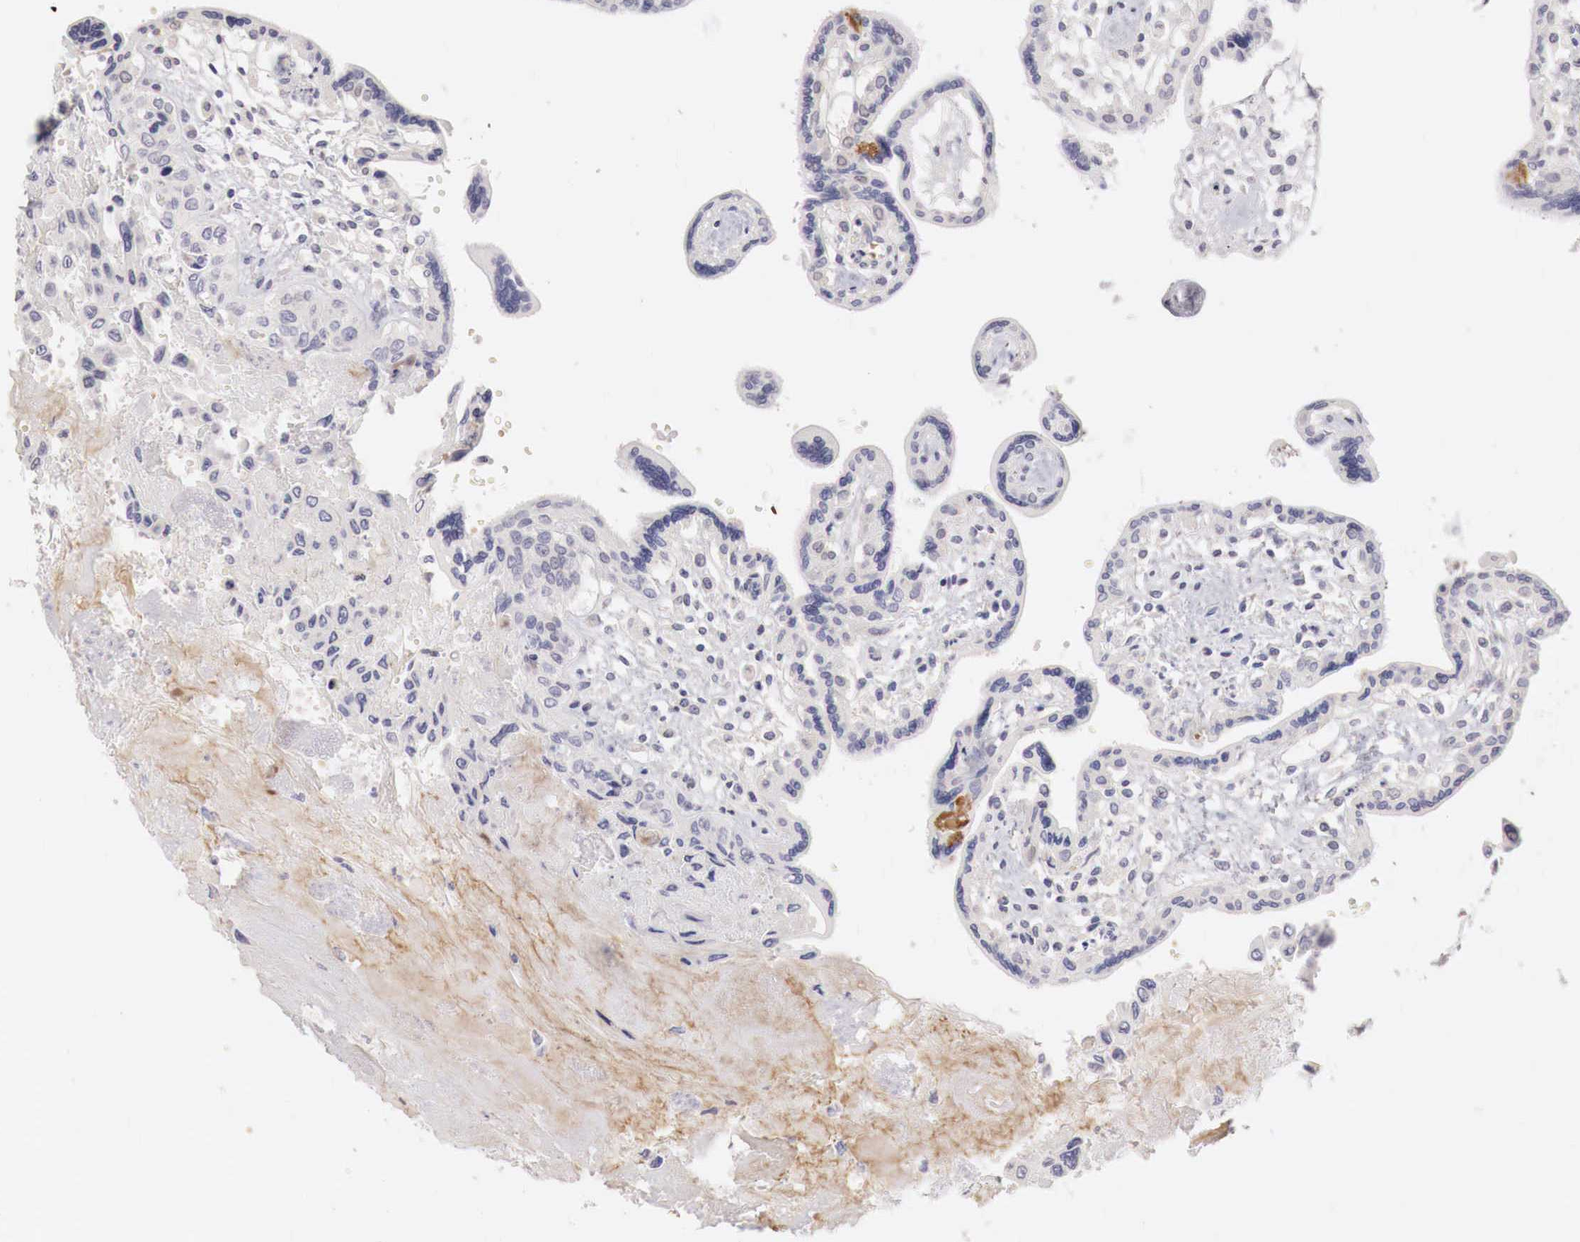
{"staining": {"intensity": "negative", "quantity": "none", "location": "none"}, "tissue": "placenta", "cell_type": "Decidual cells", "image_type": "normal", "snomed": [{"axis": "morphology", "description": "Normal tissue, NOS"}, {"axis": "topography", "description": "Placenta"}], "caption": "Decidual cells are negative for protein expression in benign human placenta.", "gene": "GATA1", "patient": {"sex": "female", "age": 31}}